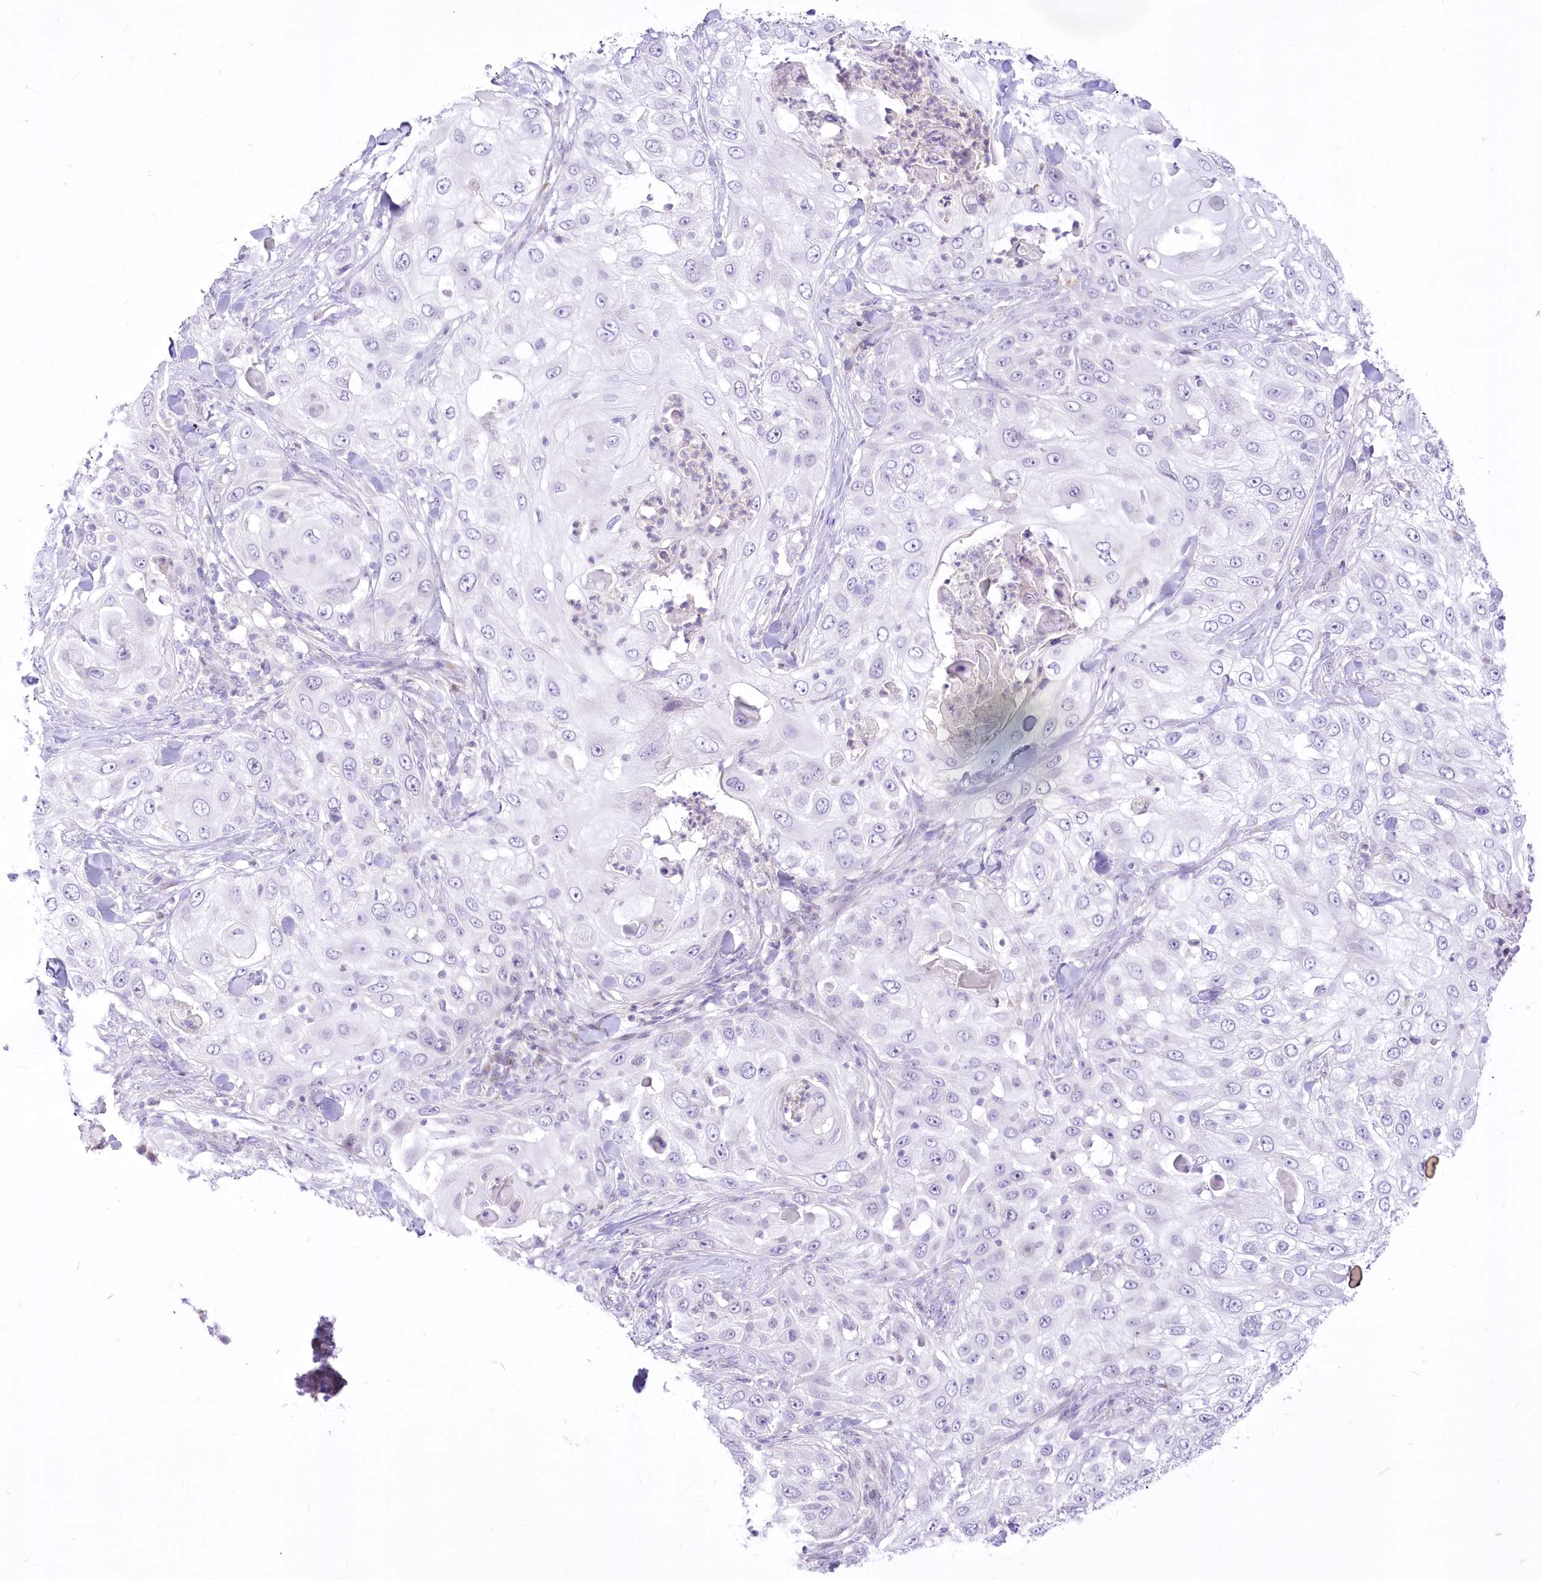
{"staining": {"intensity": "negative", "quantity": "none", "location": "none"}, "tissue": "skin cancer", "cell_type": "Tumor cells", "image_type": "cancer", "snomed": [{"axis": "morphology", "description": "Squamous cell carcinoma, NOS"}, {"axis": "topography", "description": "Skin"}], "caption": "Human squamous cell carcinoma (skin) stained for a protein using immunohistochemistry (IHC) shows no staining in tumor cells.", "gene": "BEND7", "patient": {"sex": "female", "age": 44}}